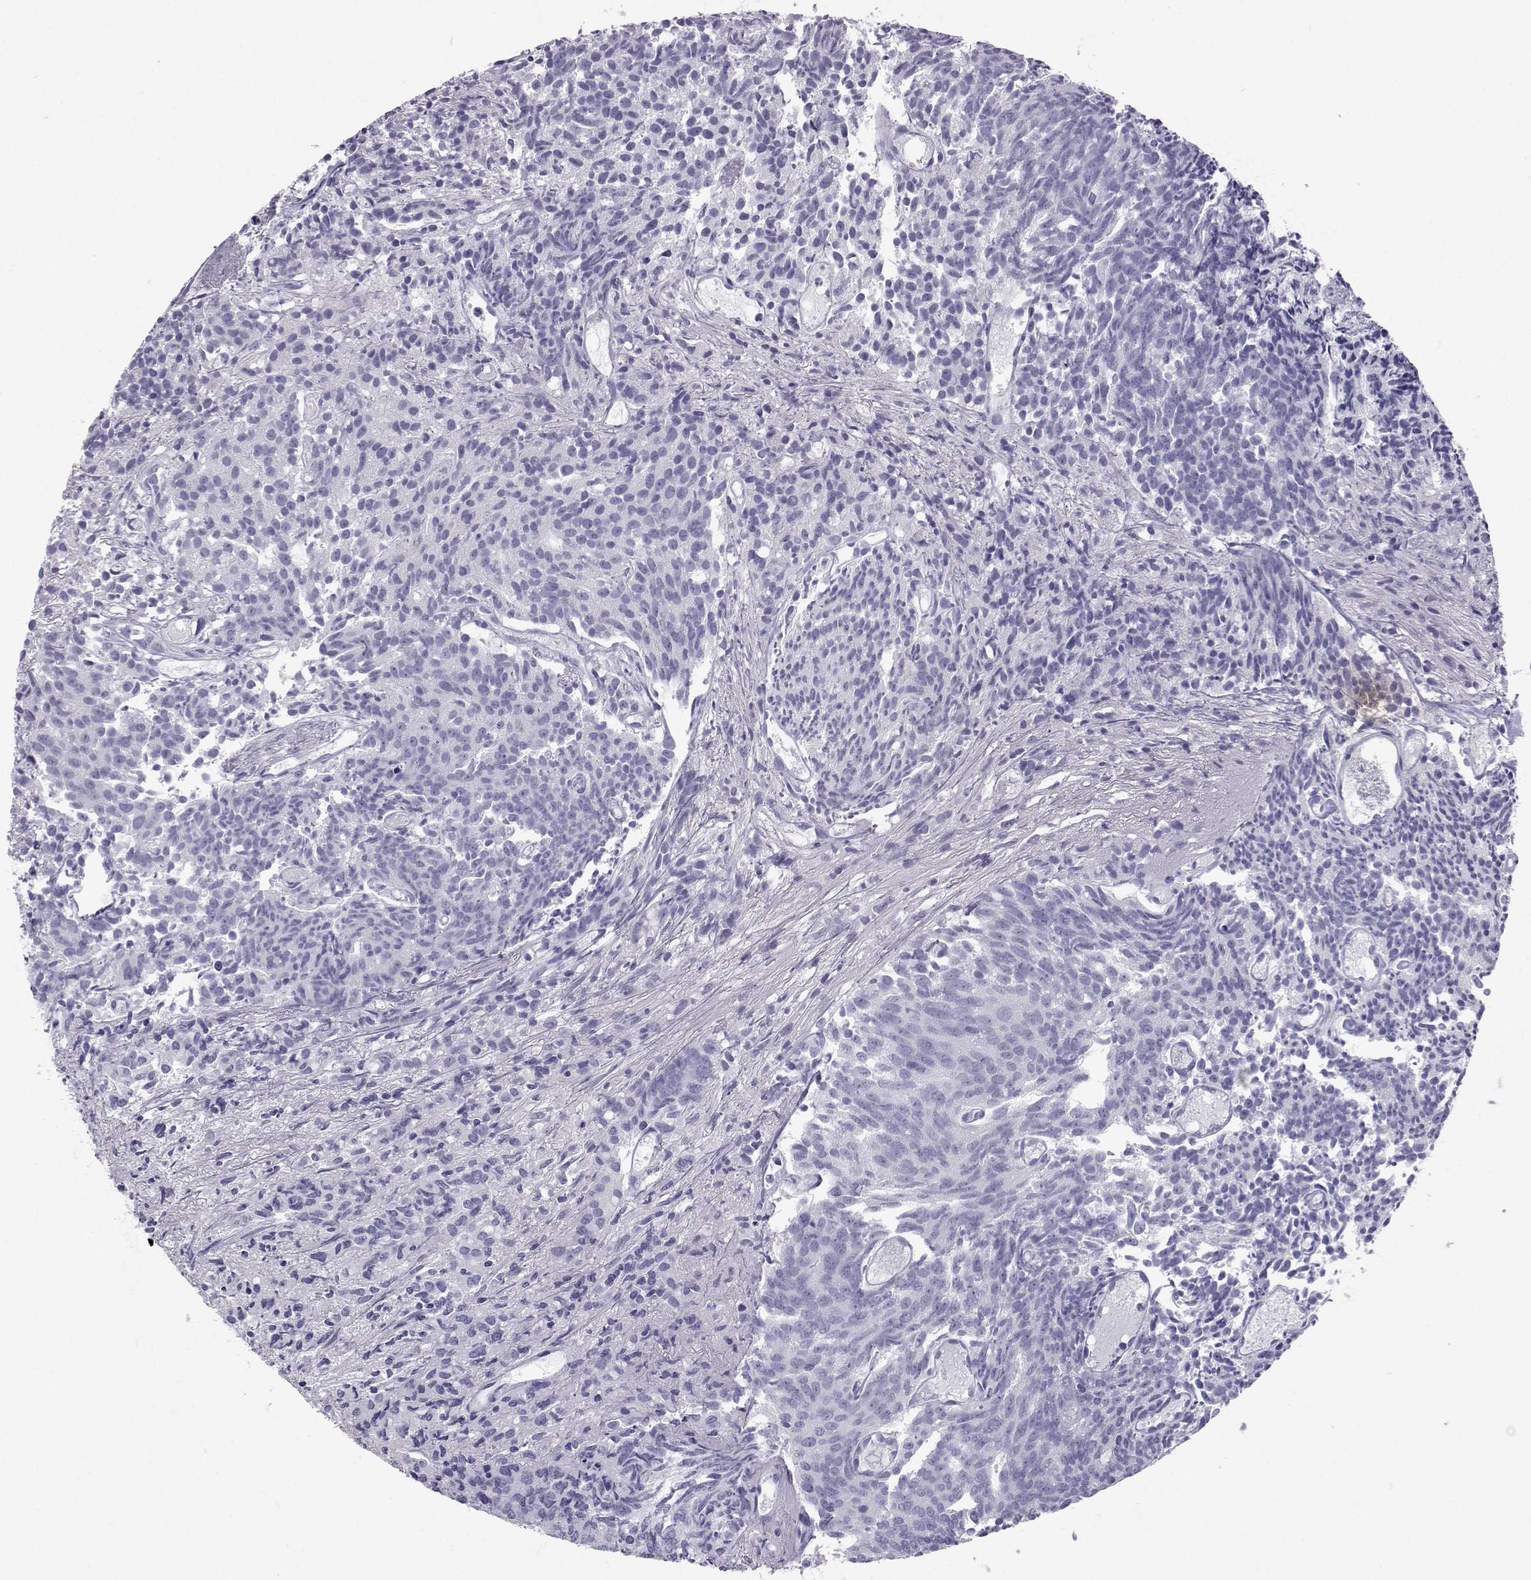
{"staining": {"intensity": "negative", "quantity": "none", "location": "none"}, "tissue": "prostate cancer", "cell_type": "Tumor cells", "image_type": "cancer", "snomed": [{"axis": "morphology", "description": "Adenocarcinoma, High grade"}, {"axis": "topography", "description": "Prostate"}], "caption": "This photomicrograph is of high-grade adenocarcinoma (prostate) stained with immunohistochemistry to label a protein in brown with the nuclei are counter-stained blue. There is no positivity in tumor cells.", "gene": "GALM", "patient": {"sex": "male", "age": 58}}